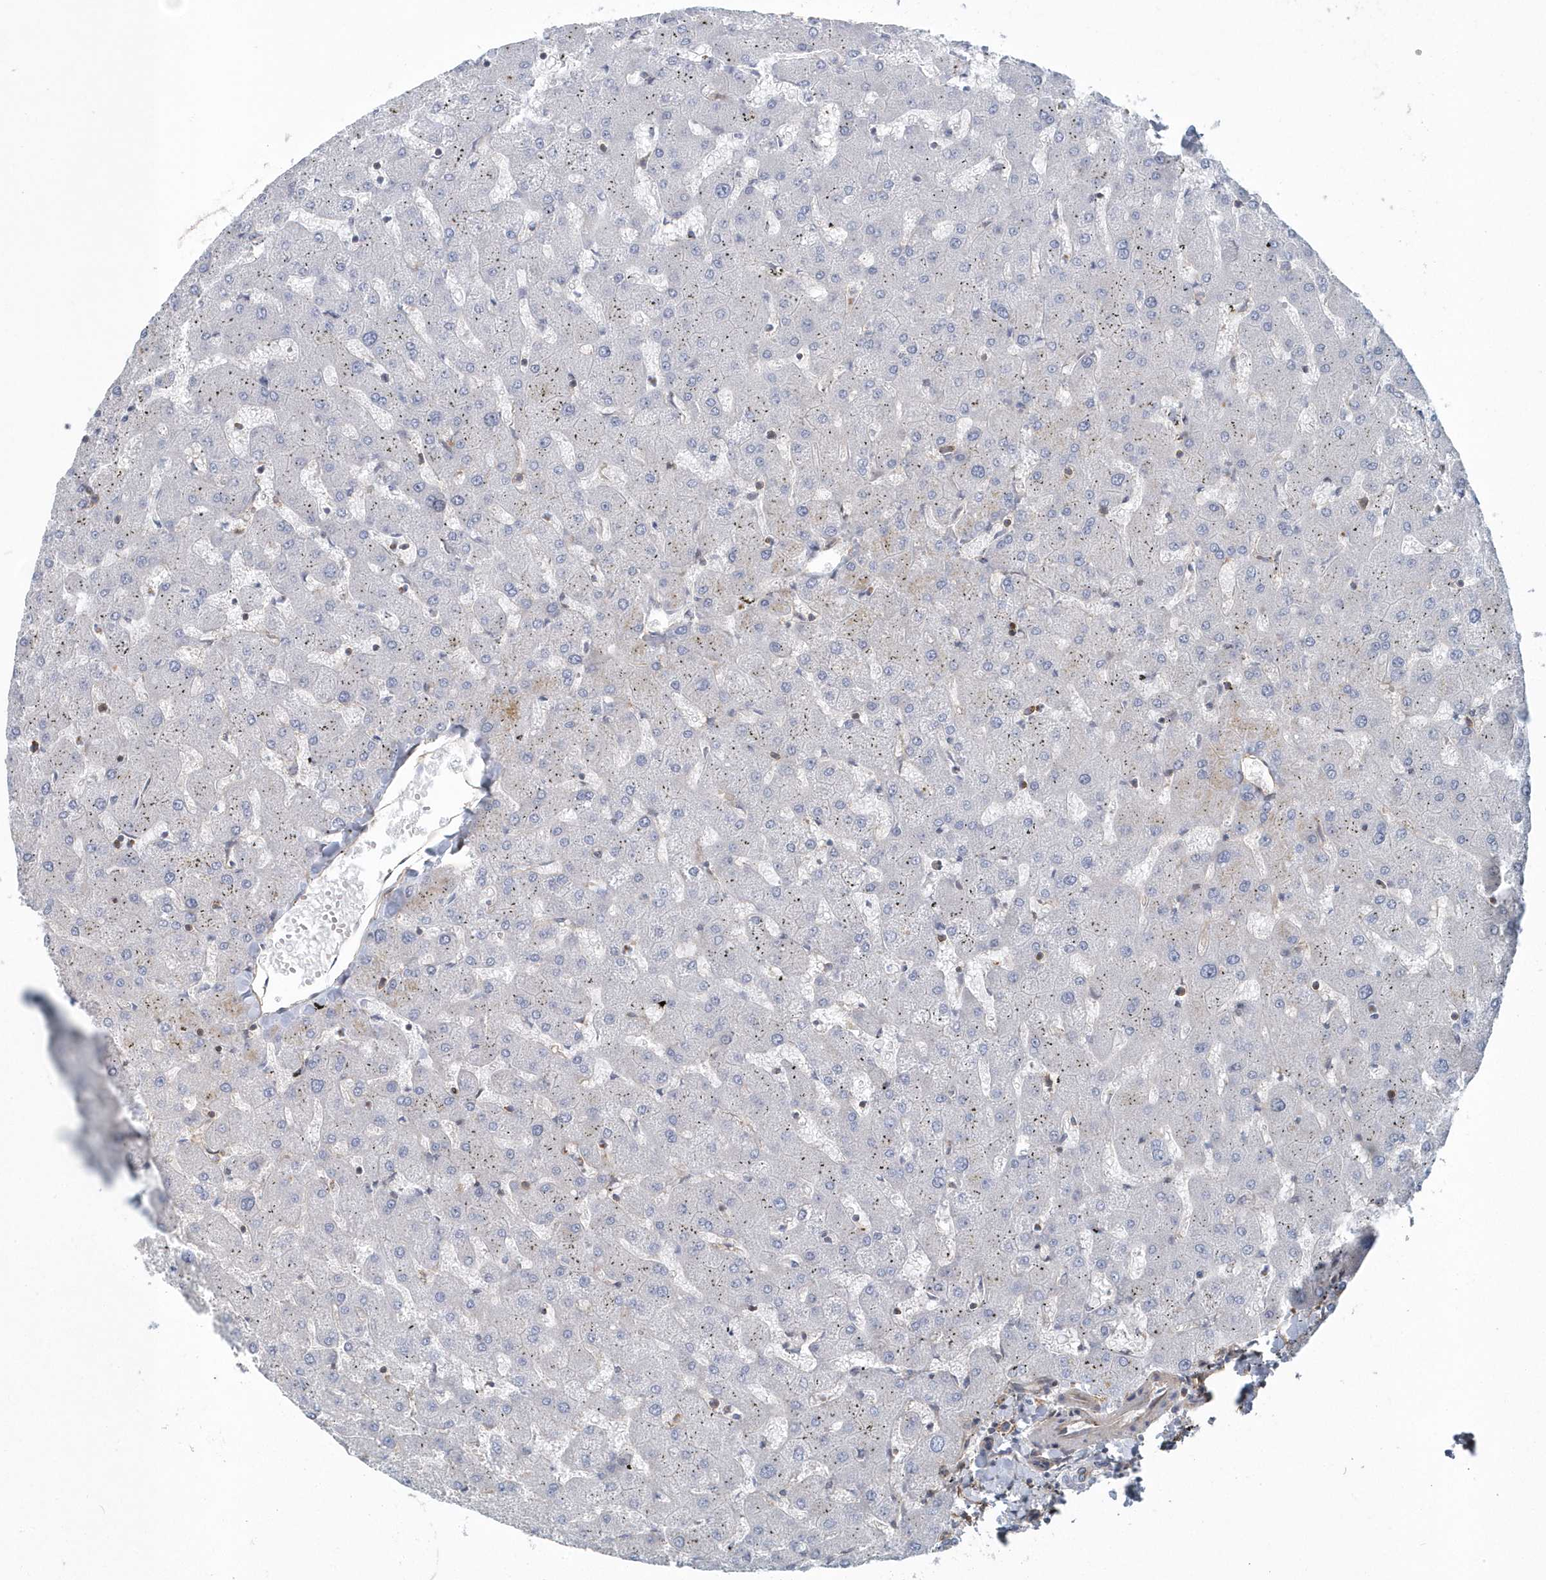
{"staining": {"intensity": "negative", "quantity": "none", "location": "none"}, "tissue": "liver", "cell_type": "Cholangiocytes", "image_type": "normal", "snomed": [{"axis": "morphology", "description": "Normal tissue, NOS"}, {"axis": "topography", "description": "Liver"}], "caption": "Immunohistochemistry of benign liver demonstrates no expression in cholangiocytes.", "gene": "ARAP2", "patient": {"sex": "female", "age": 63}}